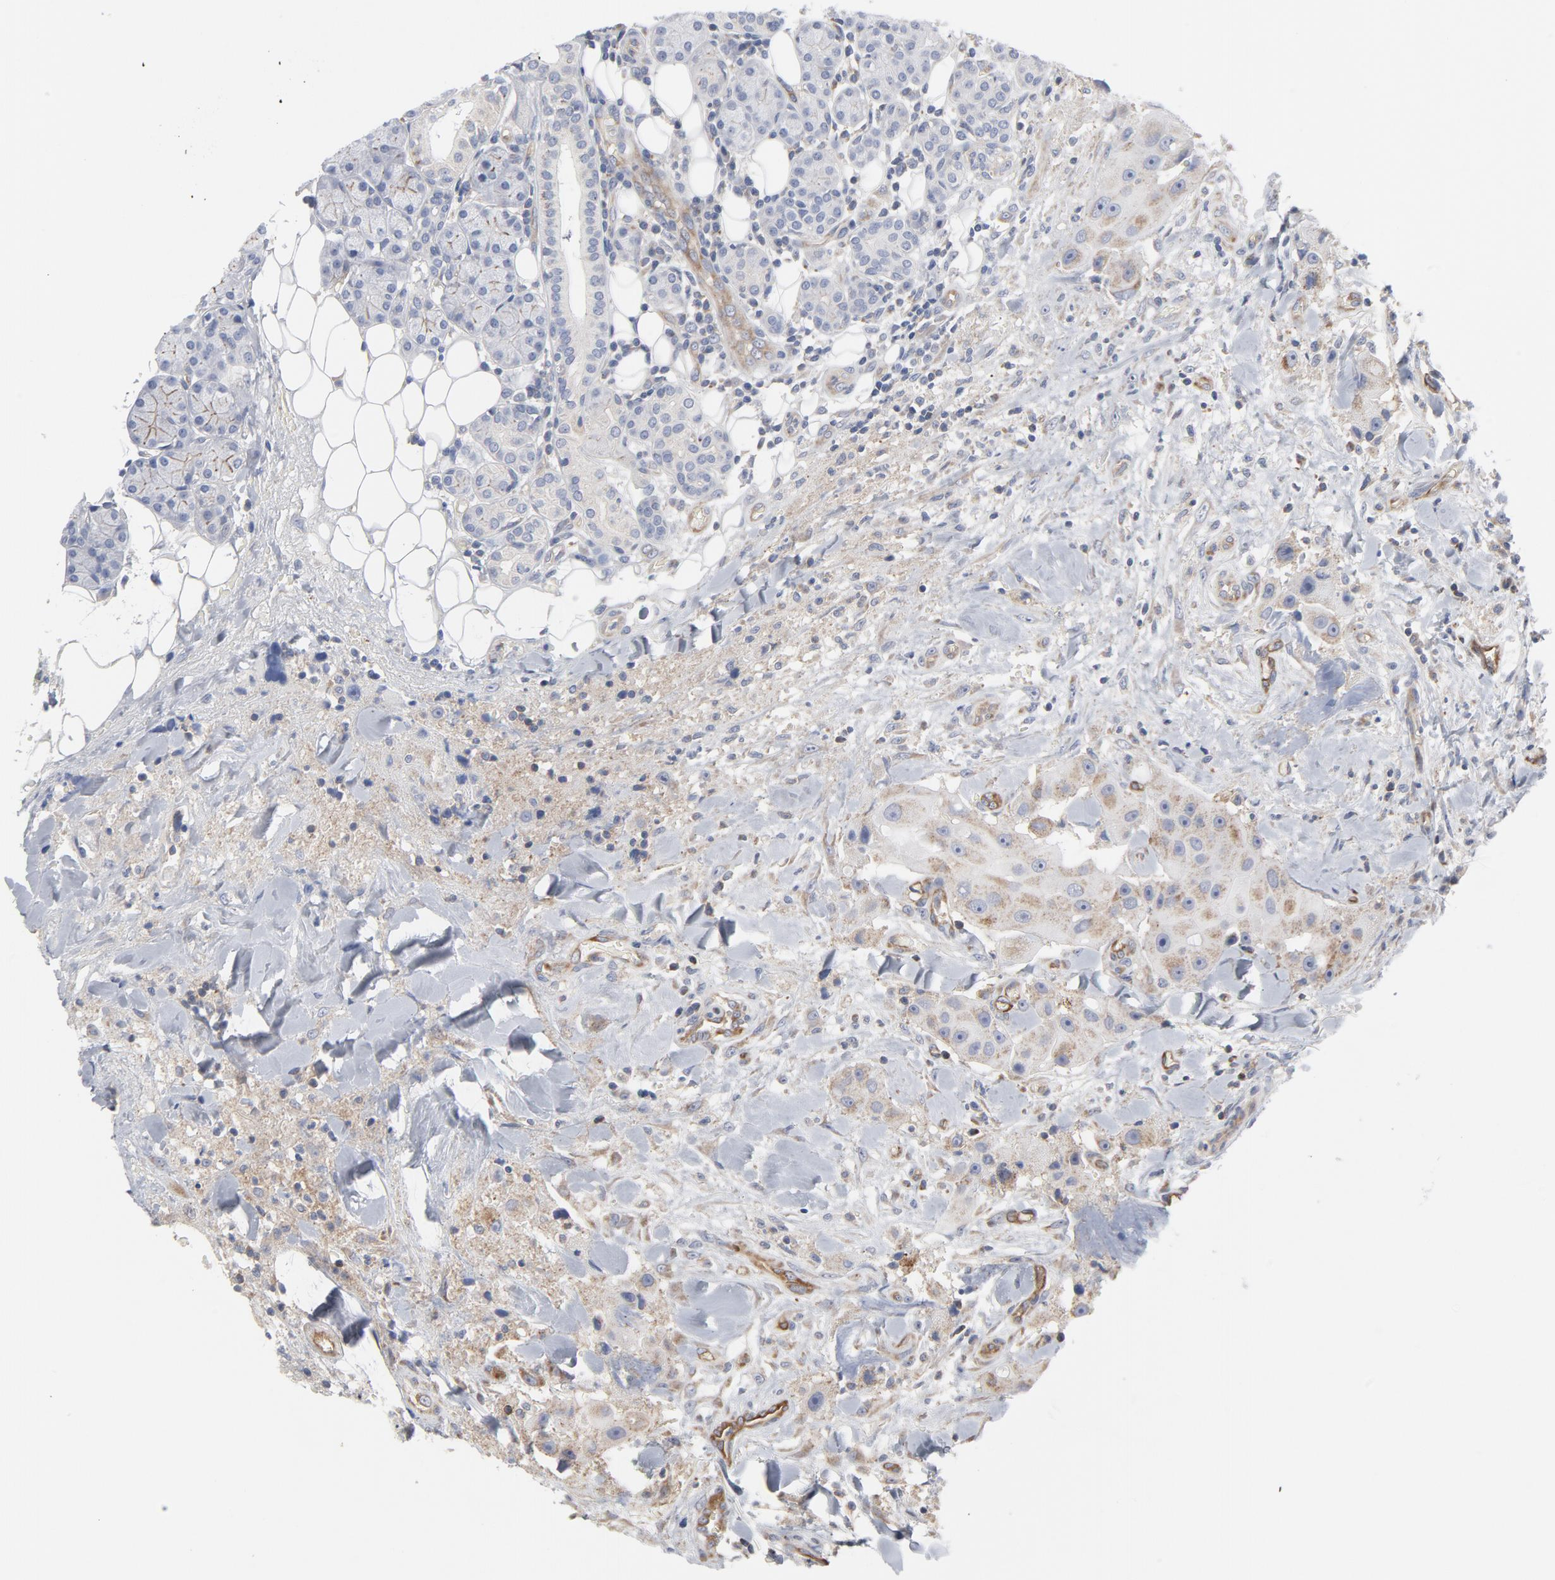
{"staining": {"intensity": "weak", "quantity": "25%-75%", "location": "cytoplasmic/membranous"}, "tissue": "head and neck cancer", "cell_type": "Tumor cells", "image_type": "cancer", "snomed": [{"axis": "morphology", "description": "Normal tissue, NOS"}, {"axis": "morphology", "description": "Adenocarcinoma, NOS"}, {"axis": "topography", "description": "Salivary gland"}, {"axis": "topography", "description": "Head-Neck"}], "caption": "Immunohistochemistry (IHC) histopathology image of neoplastic tissue: human head and neck cancer (adenocarcinoma) stained using IHC displays low levels of weak protein expression localized specifically in the cytoplasmic/membranous of tumor cells, appearing as a cytoplasmic/membranous brown color.", "gene": "OXA1L", "patient": {"sex": "male", "age": 80}}